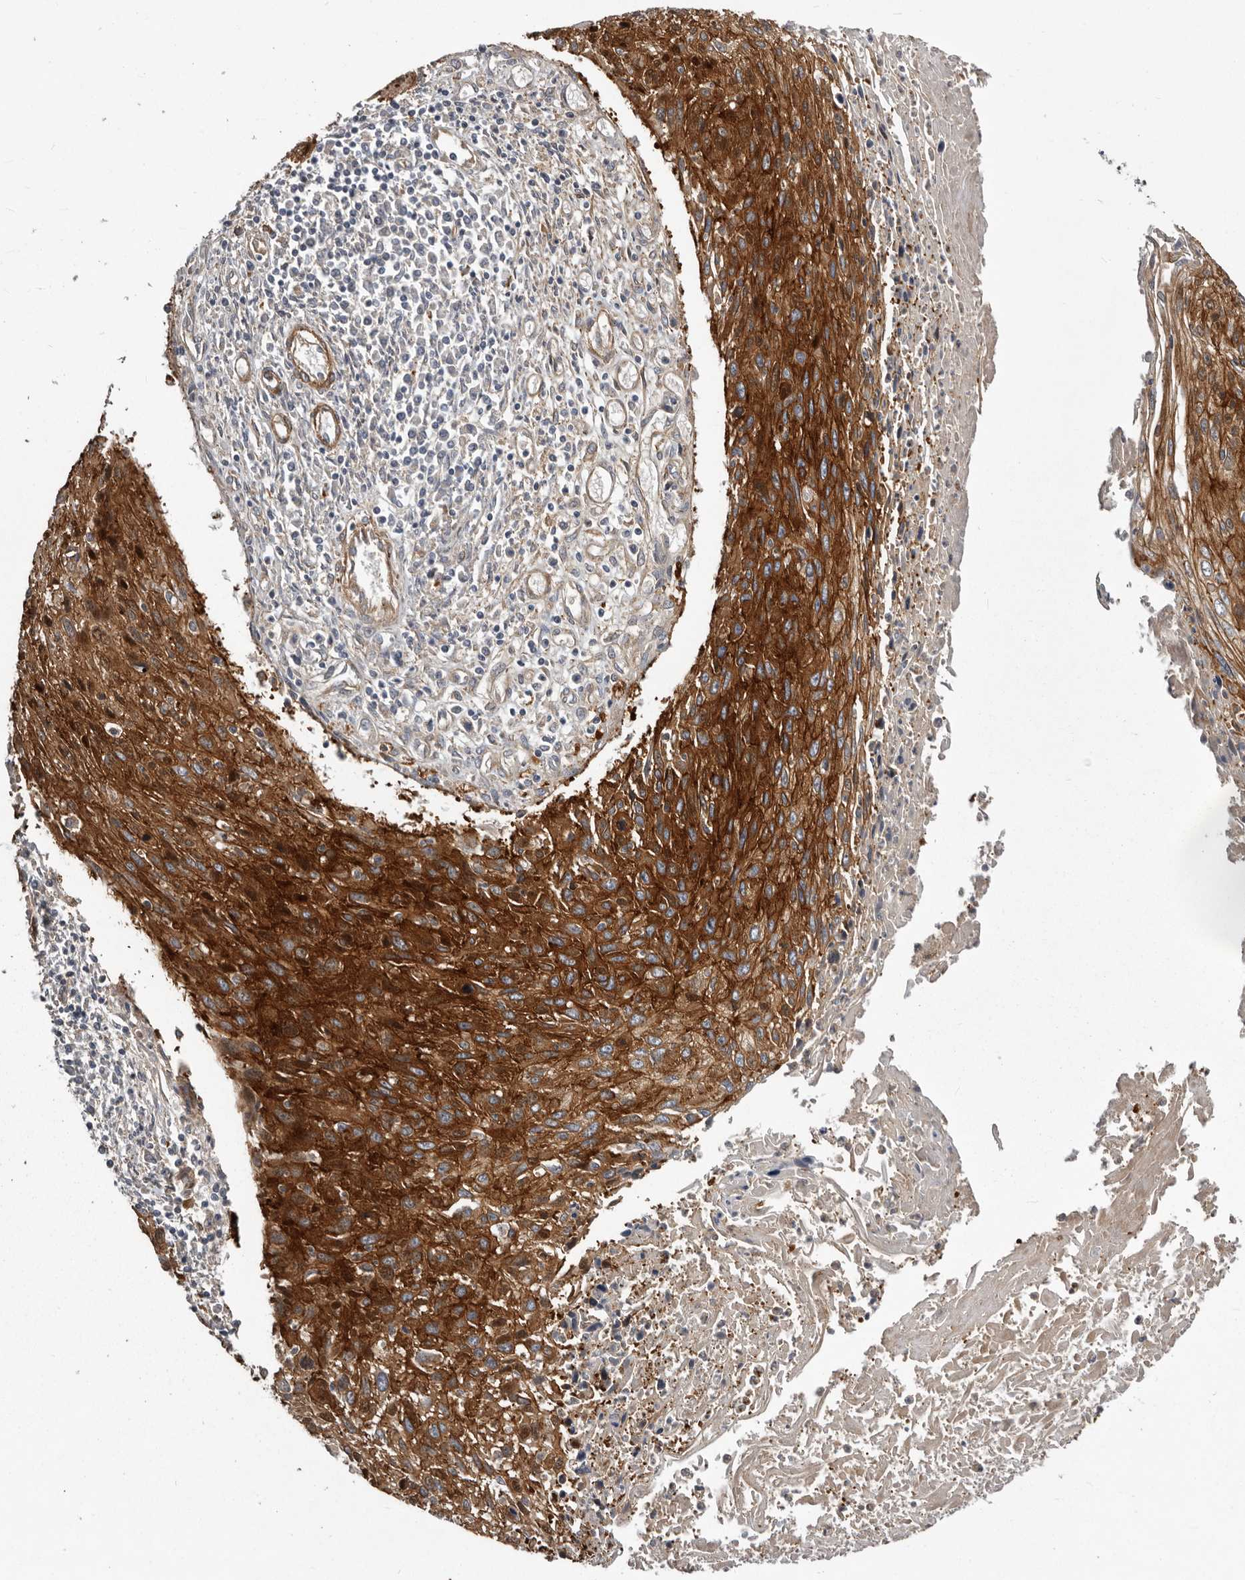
{"staining": {"intensity": "strong", "quantity": ">75%", "location": "cytoplasmic/membranous"}, "tissue": "cervical cancer", "cell_type": "Tumor cells", "image_type": "cancer", "snomed": [{"axis": "morphology", "description": "Squamous cell carcinoma, NOS"}, {"axis": "topography", "description": "Cervix"}], "caption": "Cervical squamous cell carcinoma stained with a protein marker shows strong staining in tumor cells.", "gene": "ENAH", "patient": {"sex": "female", "age": 51}}